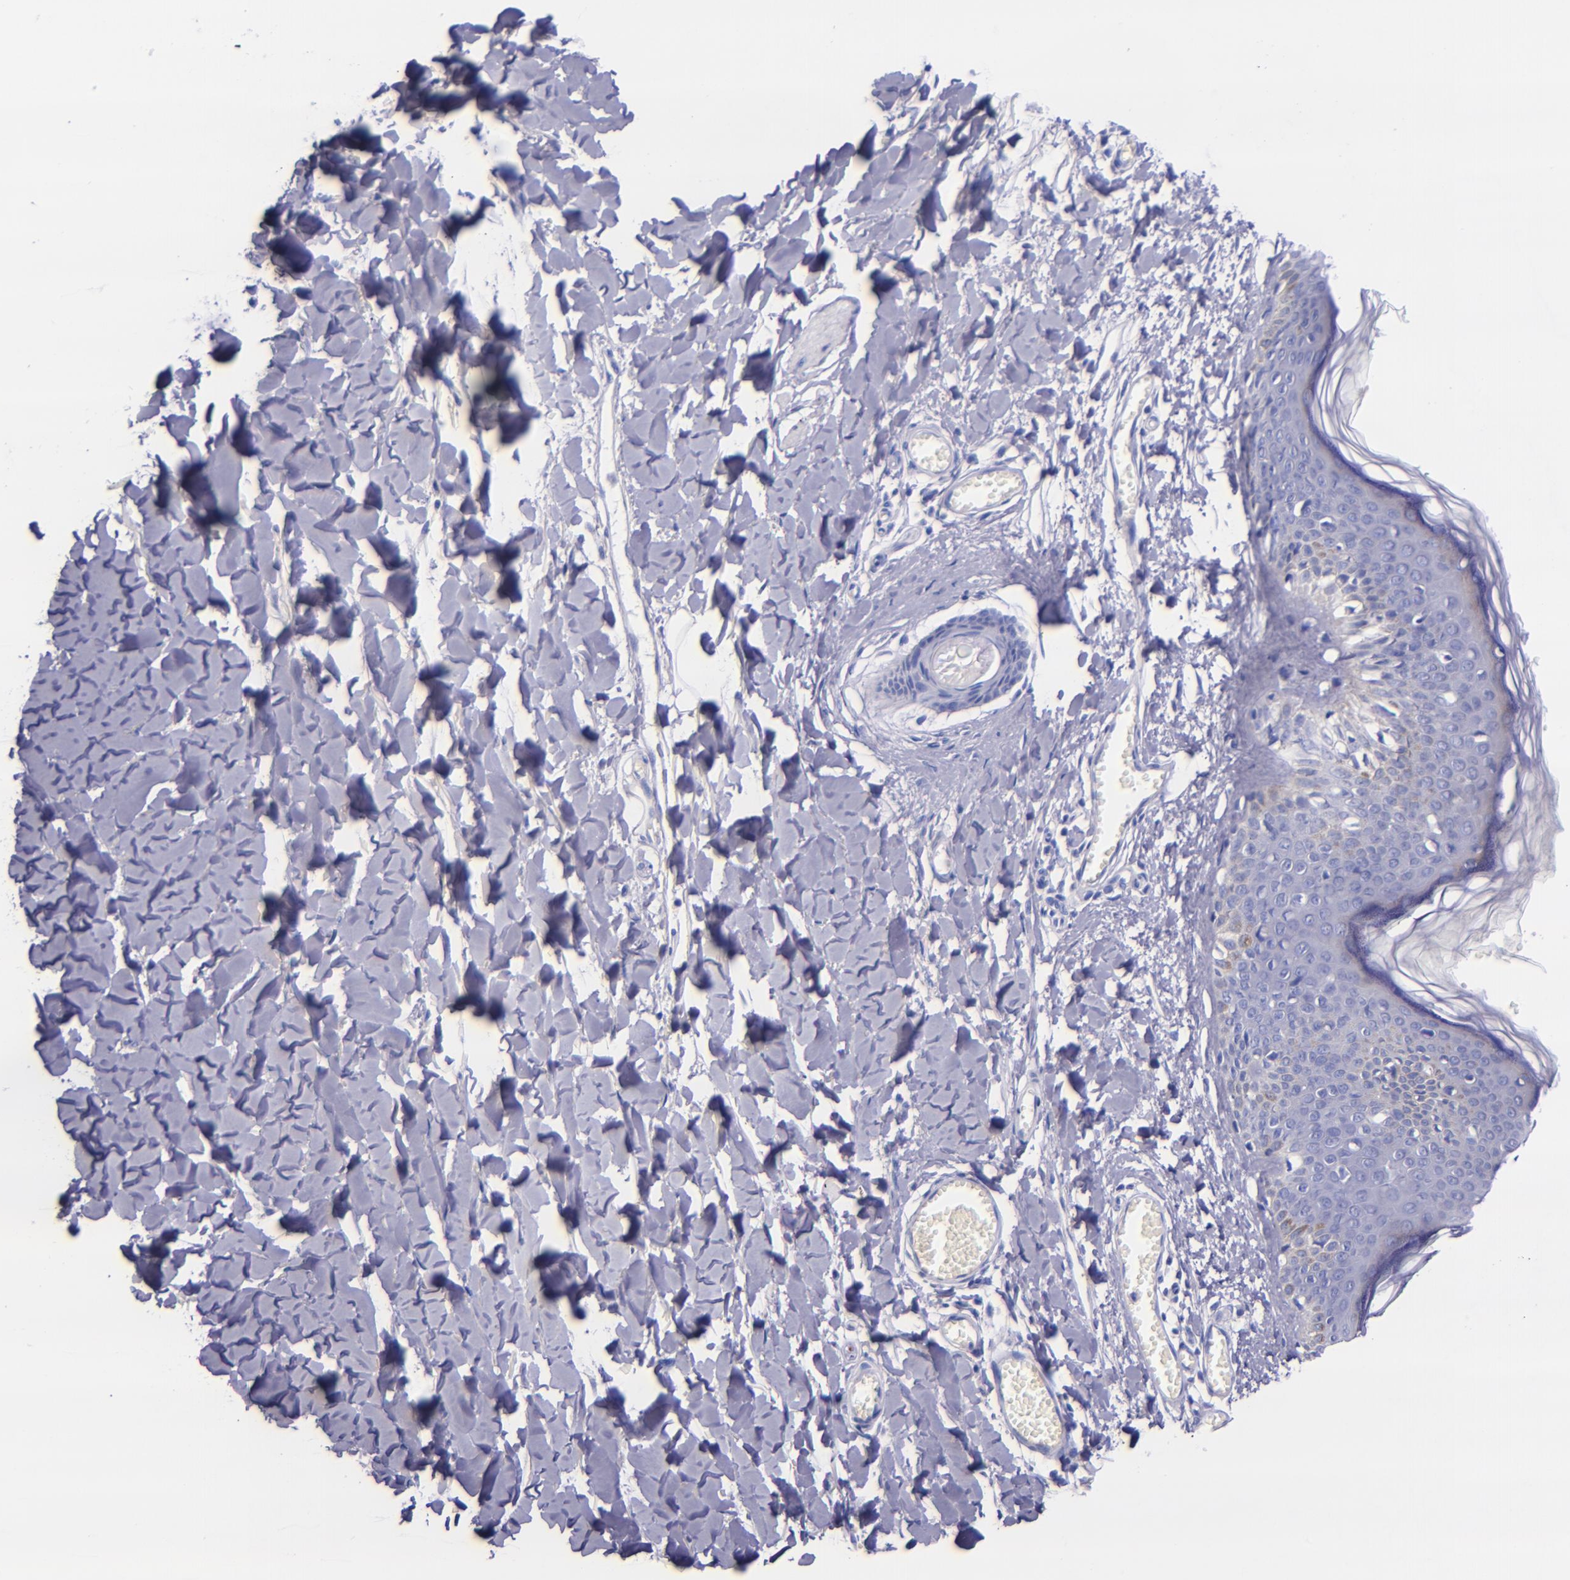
{"staining": {"intensity": "negative", "quantity": "none", "location": "none"}, "tissue": "skin", "cell_type": "Fibroblasts", "image_type": "normal", "snomed": [{"axis": "morphology", "description": "Normal tissue, NOS"}, {"axis": "morphology", "description": "Sarcoma, NOS"}, {"axis": "topography", "description": "Skin"}, {"axis": "topography", "description": "Soft tissue"}], "caption": "This is a histopathology image of immunohistochemistry staining of normal skin, which shows no expression in fibroblasts.", "gene": "MBP", "patient": {"sex": "female", "age": 51}}